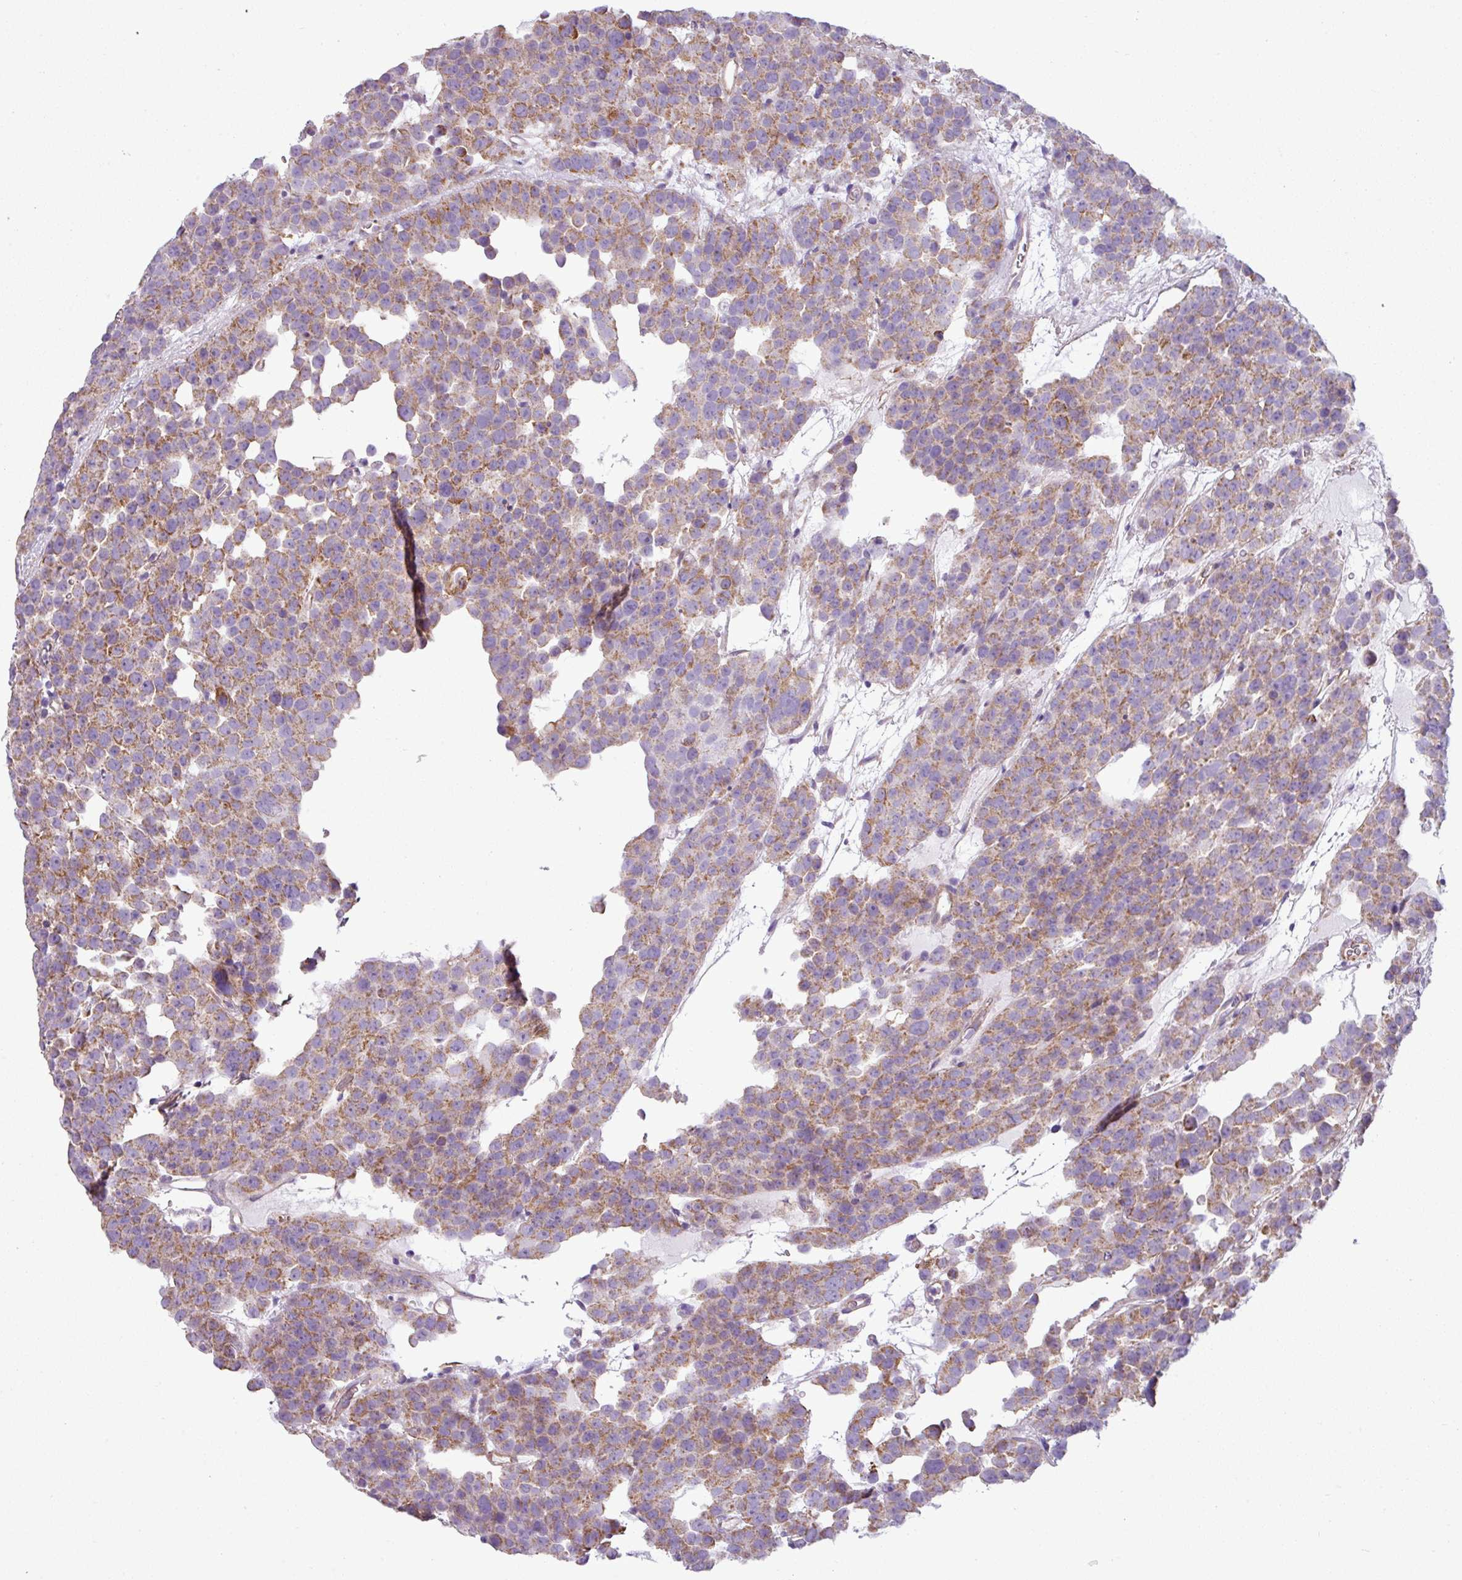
{"staining": {"intensity": "moderate", "quantity": ">75%", "location": "cytoplasmic/membranous"}, "tissue": "testis cancer", "cell_type": "Tumor cells", "image_type": "cancer", "snomed": [{"axis": "morphology", "description": "Seminoma, NOS"}, {"axis": "topography", "description": "Testis"}], "caption": "Protein positivity by immunohistochemistry (IHC) shows moderate cytoplasmic/membranous expression in about >75% of tumor cells in testis seminoma.", "gene": "BTN2A2", "patient": {"sex": "male", "age": 71}}